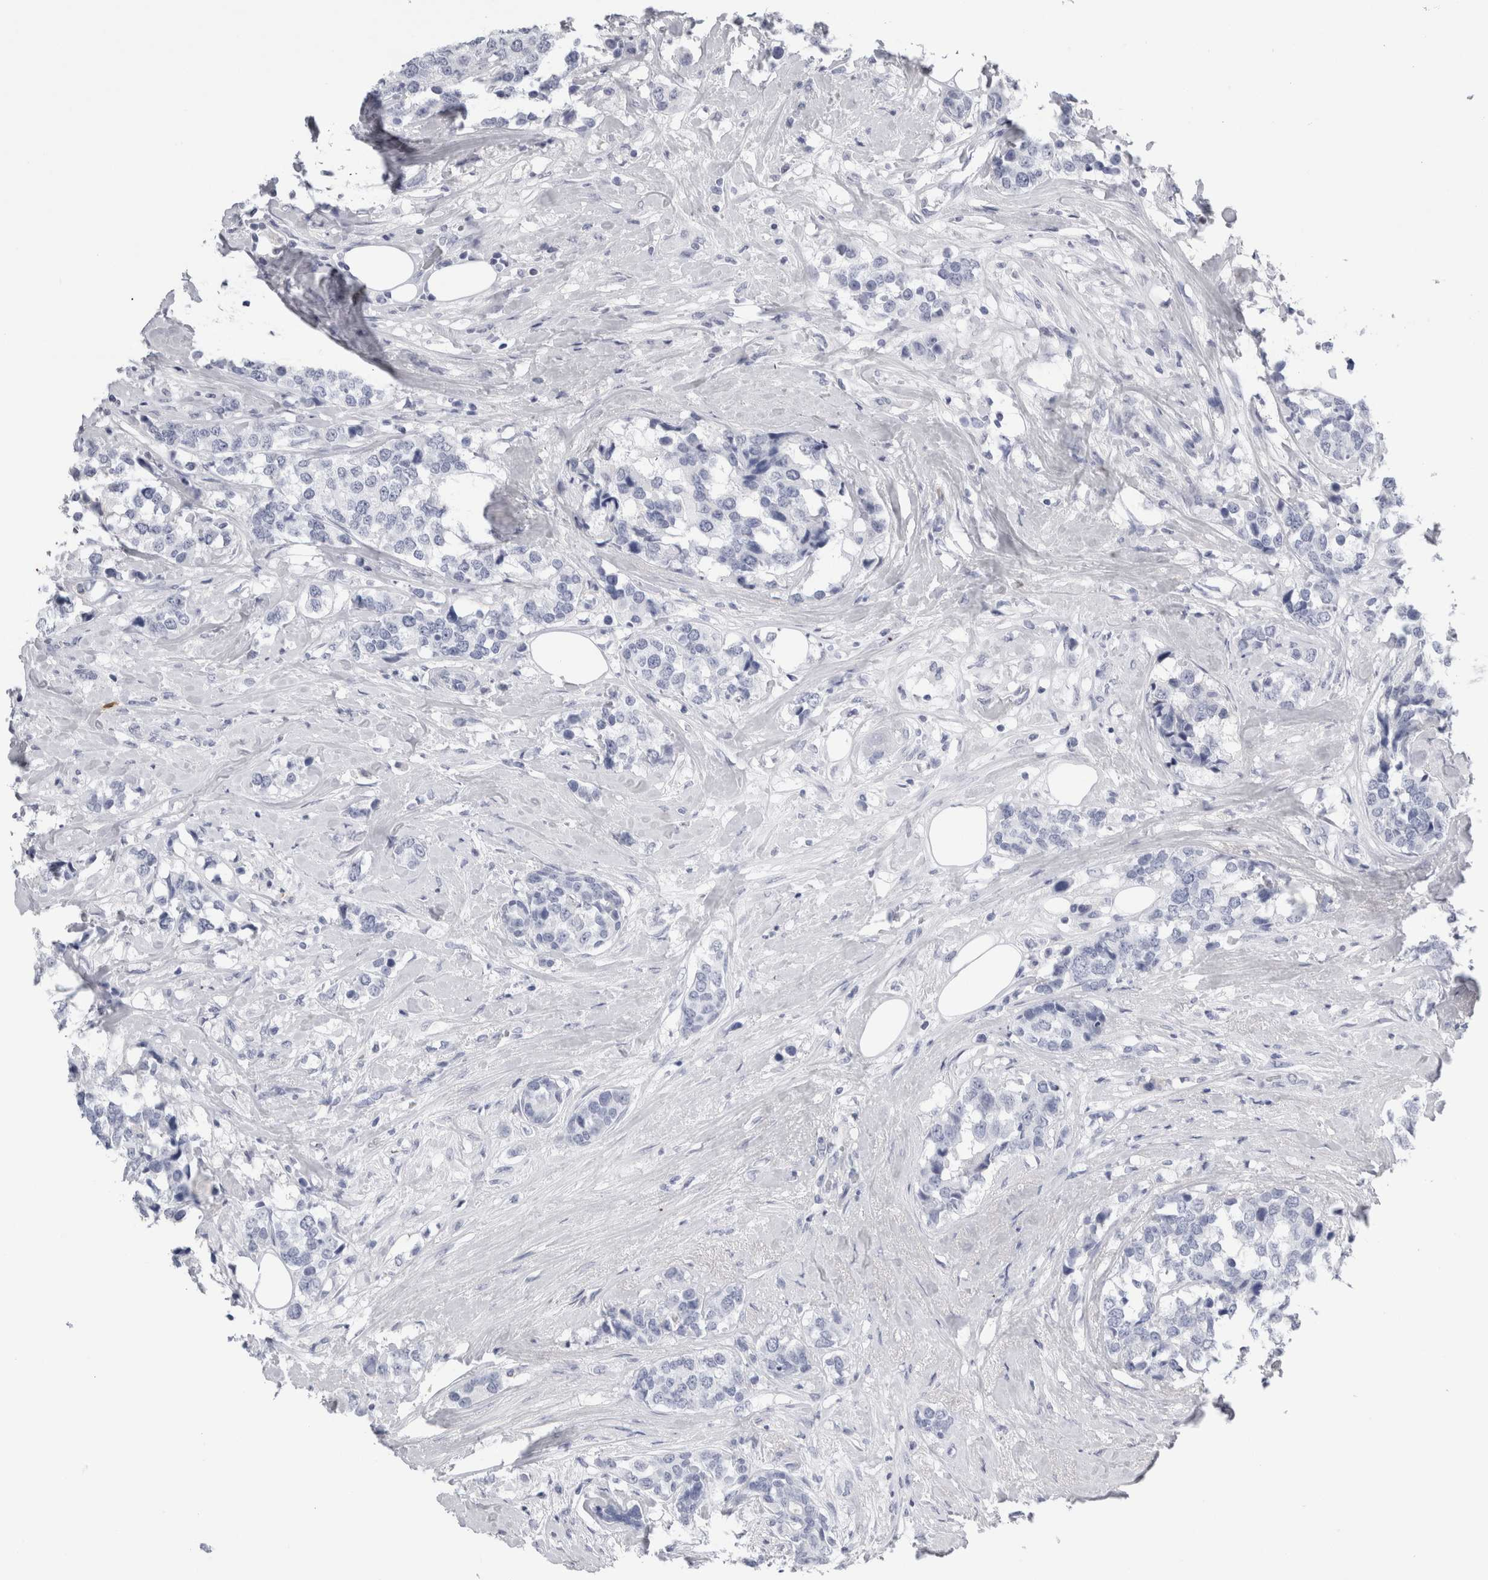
{"staining": {"intensity": "negative", "quantity": "none", "location": "none"}, "tissue": "breast cancer", "cell_type": "Tumor cells", "image_type": "cancer", "snomed": [{"axis": "morphology", "description": "Lobular carcinoma"}, {"axis": "topography", "description": "Breast"}], "caption": "The photomicrograph reveals no significant expression in tumor cells of breast cancer.", "gene": "S100A12", "patient": {"sex": "female", "age": 59}}